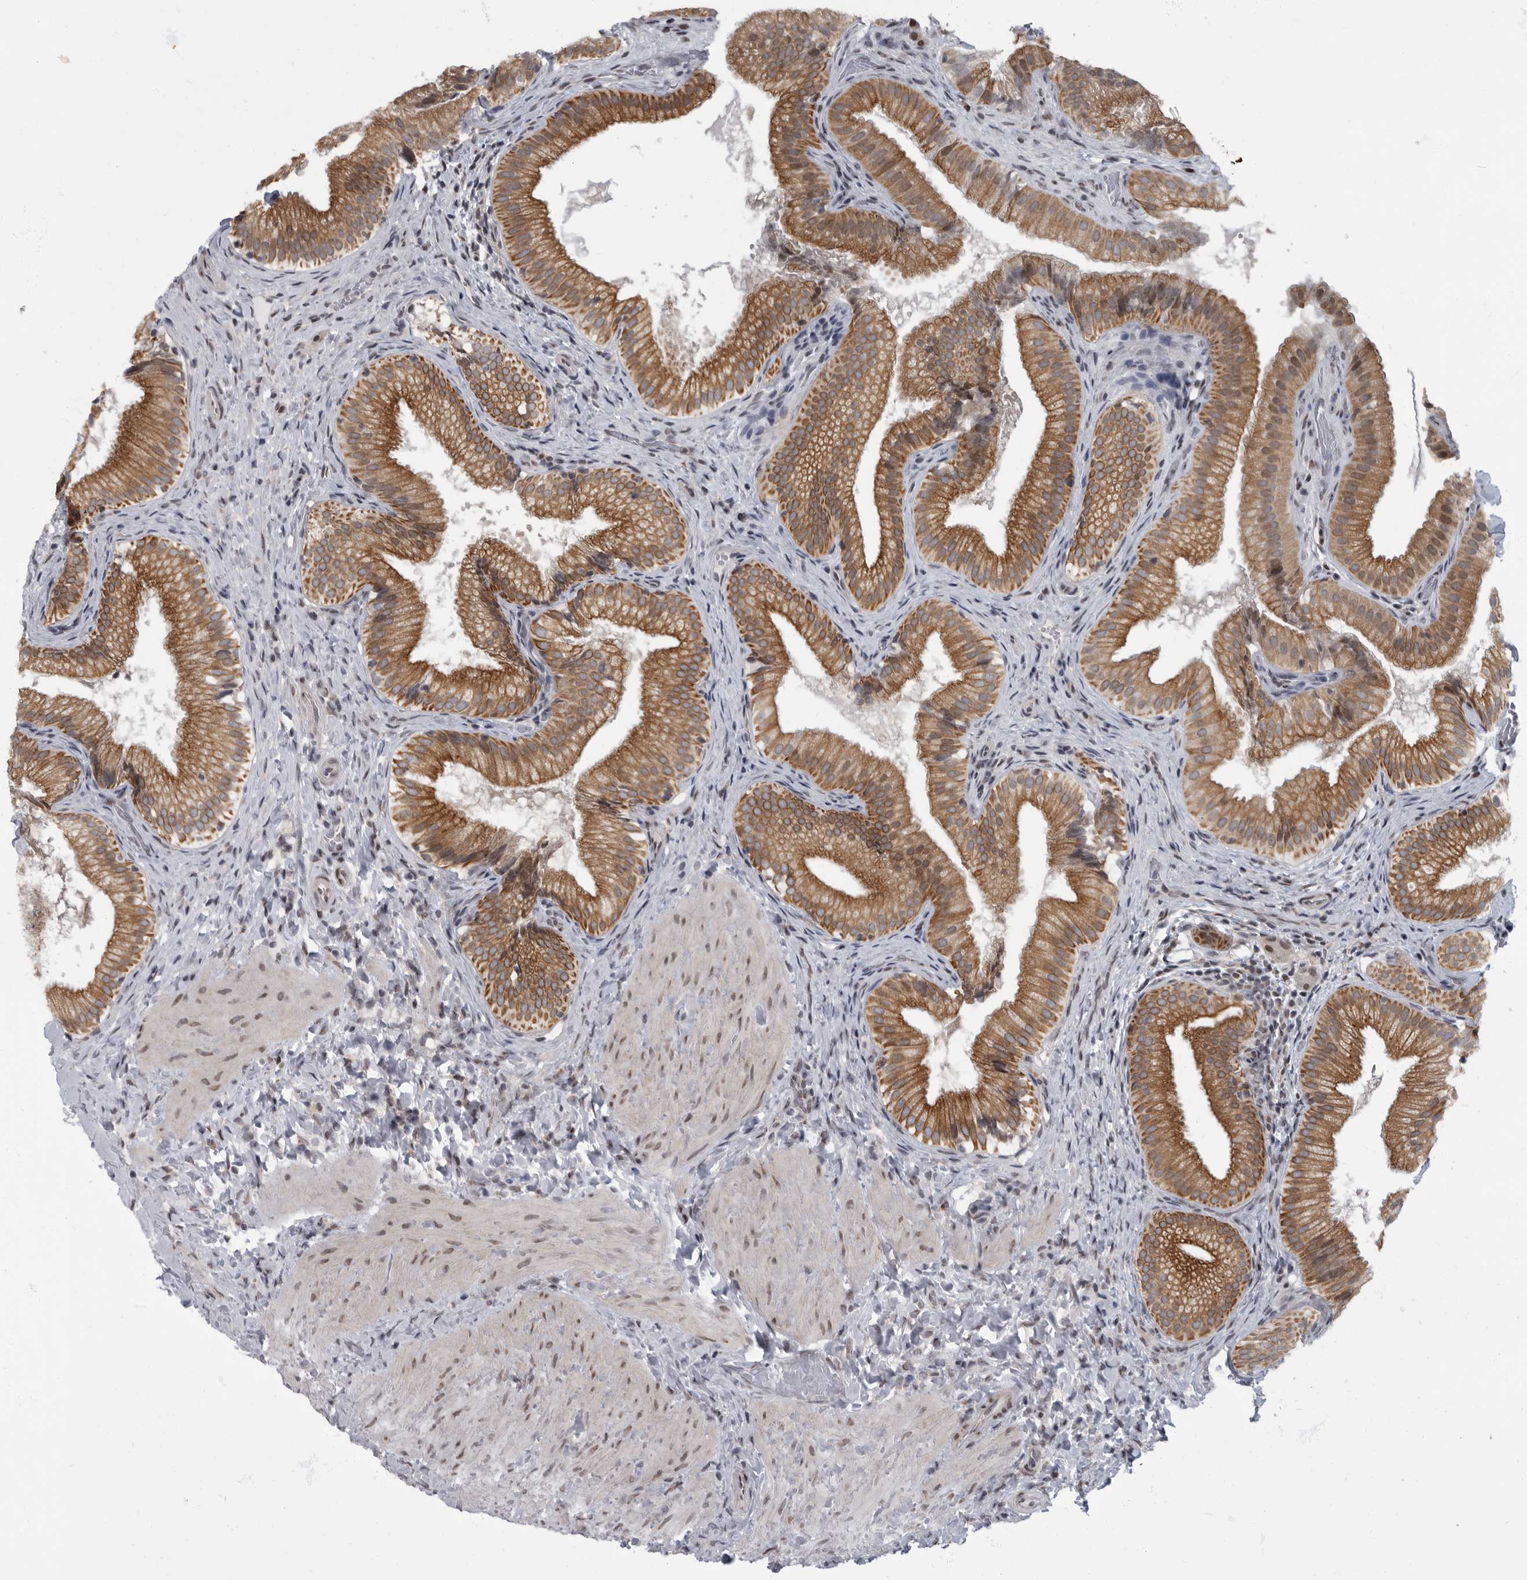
{"staining": {"intensity": "strong", "quantity": ">75%", "location": "cytoplasmic/membranous"}, "tissue": "gallbladder", "cell_type": "Glandular cells", "image_type": "normal", "snomed": [{"axis": "morphology", "description": "Normal tissue, NOS"}, {"axis": "topography", "description": "Gallbladder"}], "caption": "Gallbladder stained with IHC displays strong cytoplasmic/membranous positivity in approximately >75% of glandular cells. (brown staining indicates protein expression, while blue staining denotes nuclei).", "gene": "EVI5", "patient": {"sex": "female", "age": 30}}